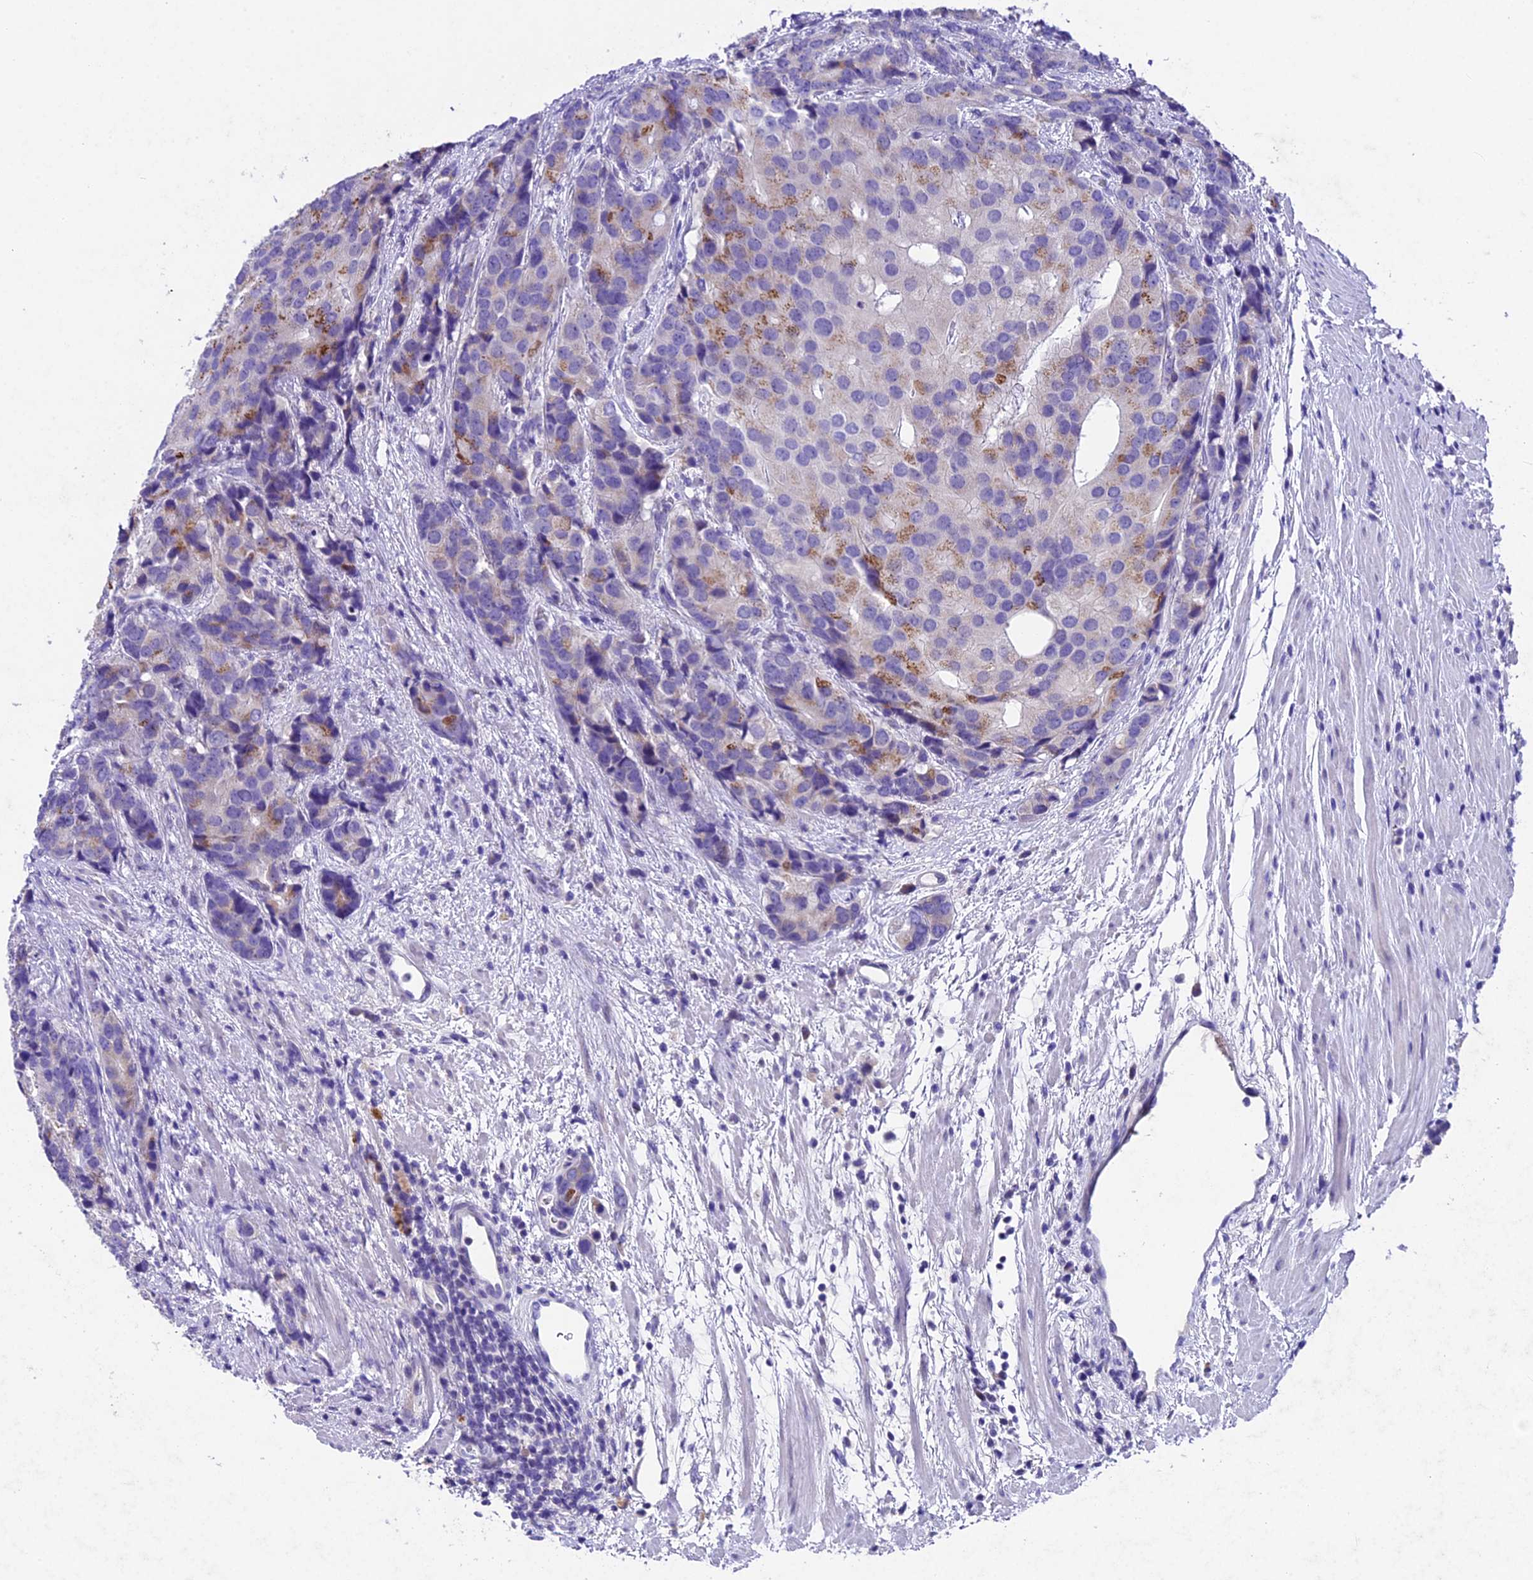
{"staining": {"intensity": "negative", "quantity": "none", "location": "none"}, "tissue": "prostate cancer", "cell_type": "Tumor cells", "image_type": "cancer", "snomed": [{"axis": "morphology", "description": "Adenocarcinoma, High grade"}, {"axis": "topography", "description": "Prostate"}], "caption": "Micrograph shows no significant protein staining in tumor cells of prostate adenocarcinoma (high-grade). The staining was performed using DAB to visualize the protein expression in brown, while the nuclei were stained in blue with hematoxylin (Magnification: 20x).", "gene": "IFT140", "patient": {"sex": "male", "age": 62}}